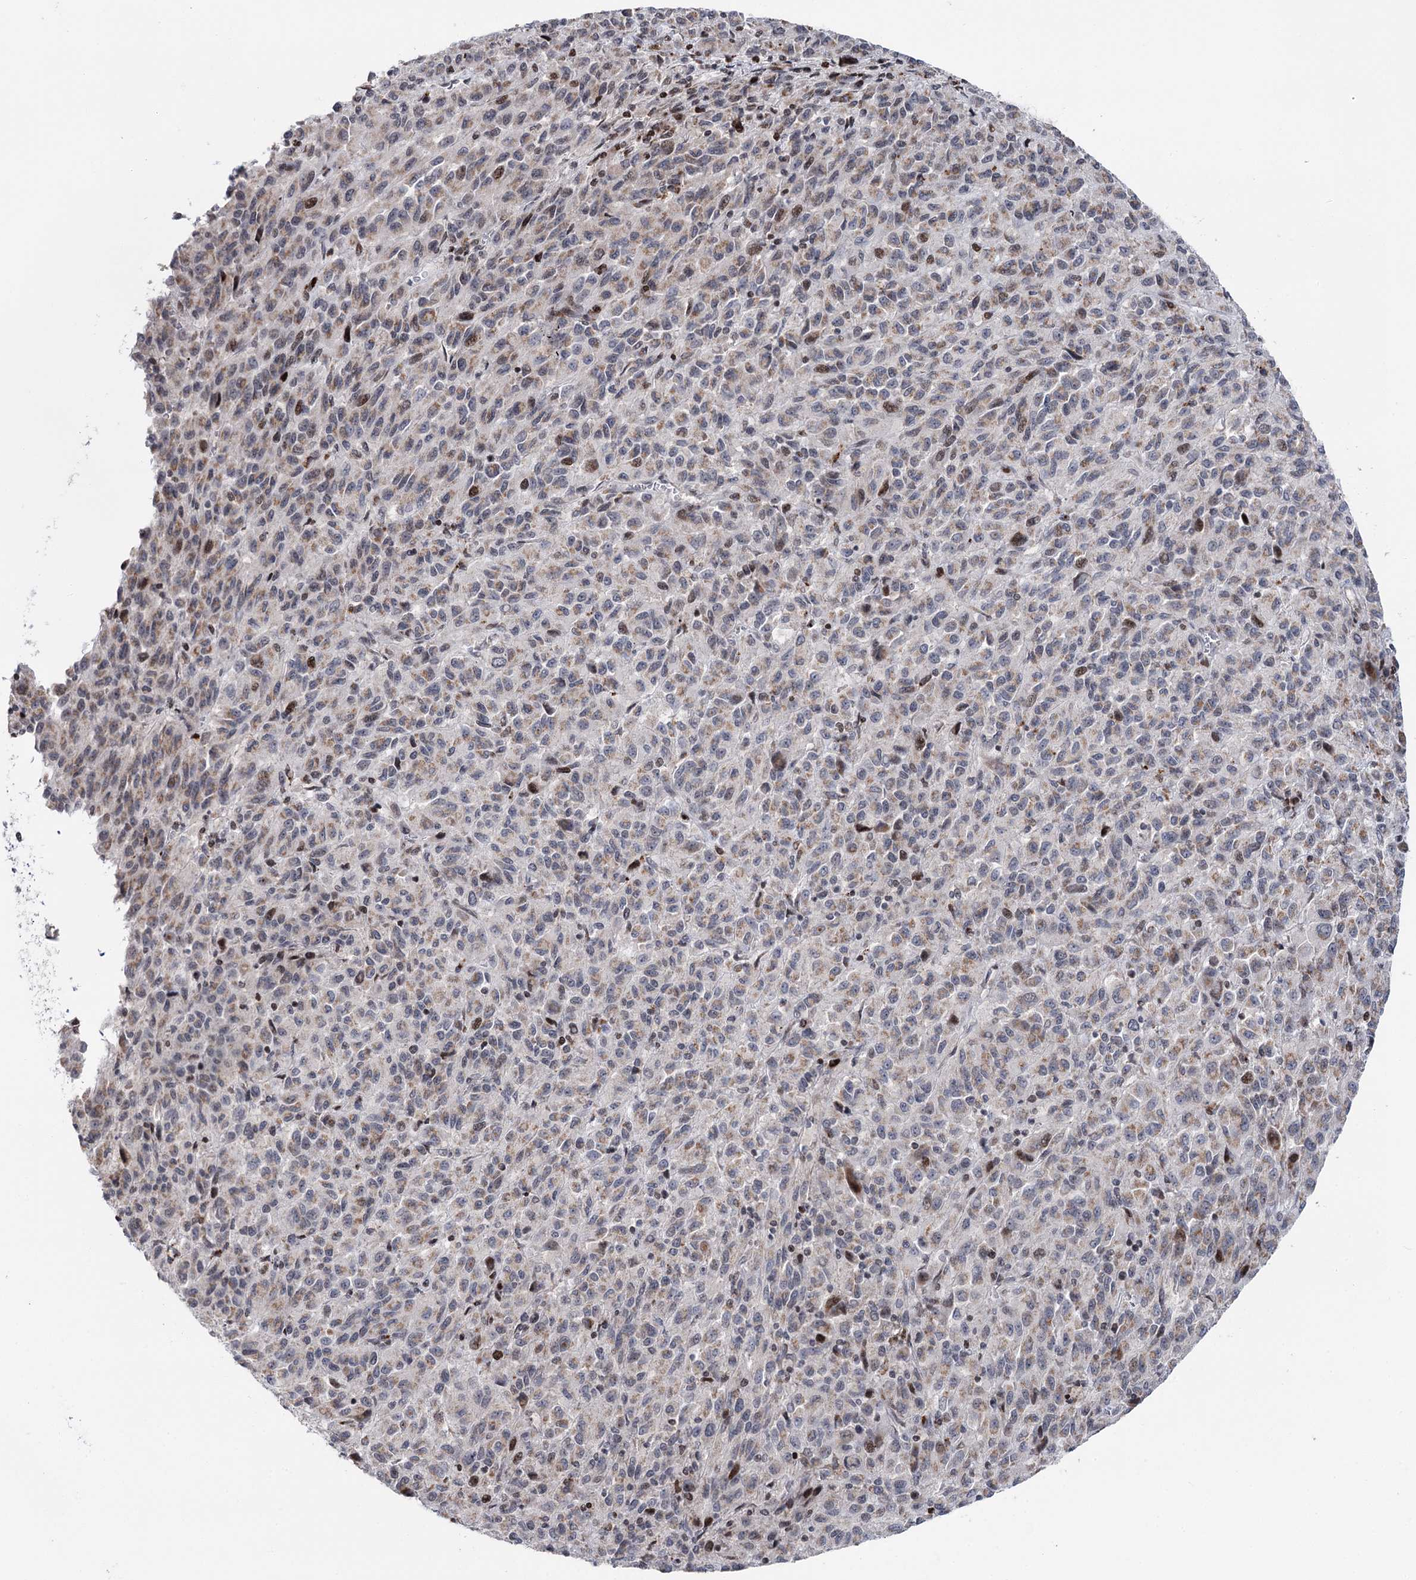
{"staining": {"intensity": "weak", "quantity": ">75%", "location": "cytoplasmic/membranous,nuclear"}, "tissue": "melanoma", "cell_type": "Tumor cells", "image_type": "cancer", "snomed": [{"axis": "morphology", "description": "Malignant melanoma, Metastatic site"}, {"axis": "topography", "description": "Lung"}], "caption": "Protein expression analysis of malignant melanoma (metastatic site) demonstrates weak cytoplasmic/membranous and nuclear positivity in approximately >75% of tumor cells. (DAB (3,3'-diaminobenzidine) IHC, brown staining for protein, blue staining for nuclei).", "gene": "PTGR1", "patient": {"sex": "male", "age": 64}}